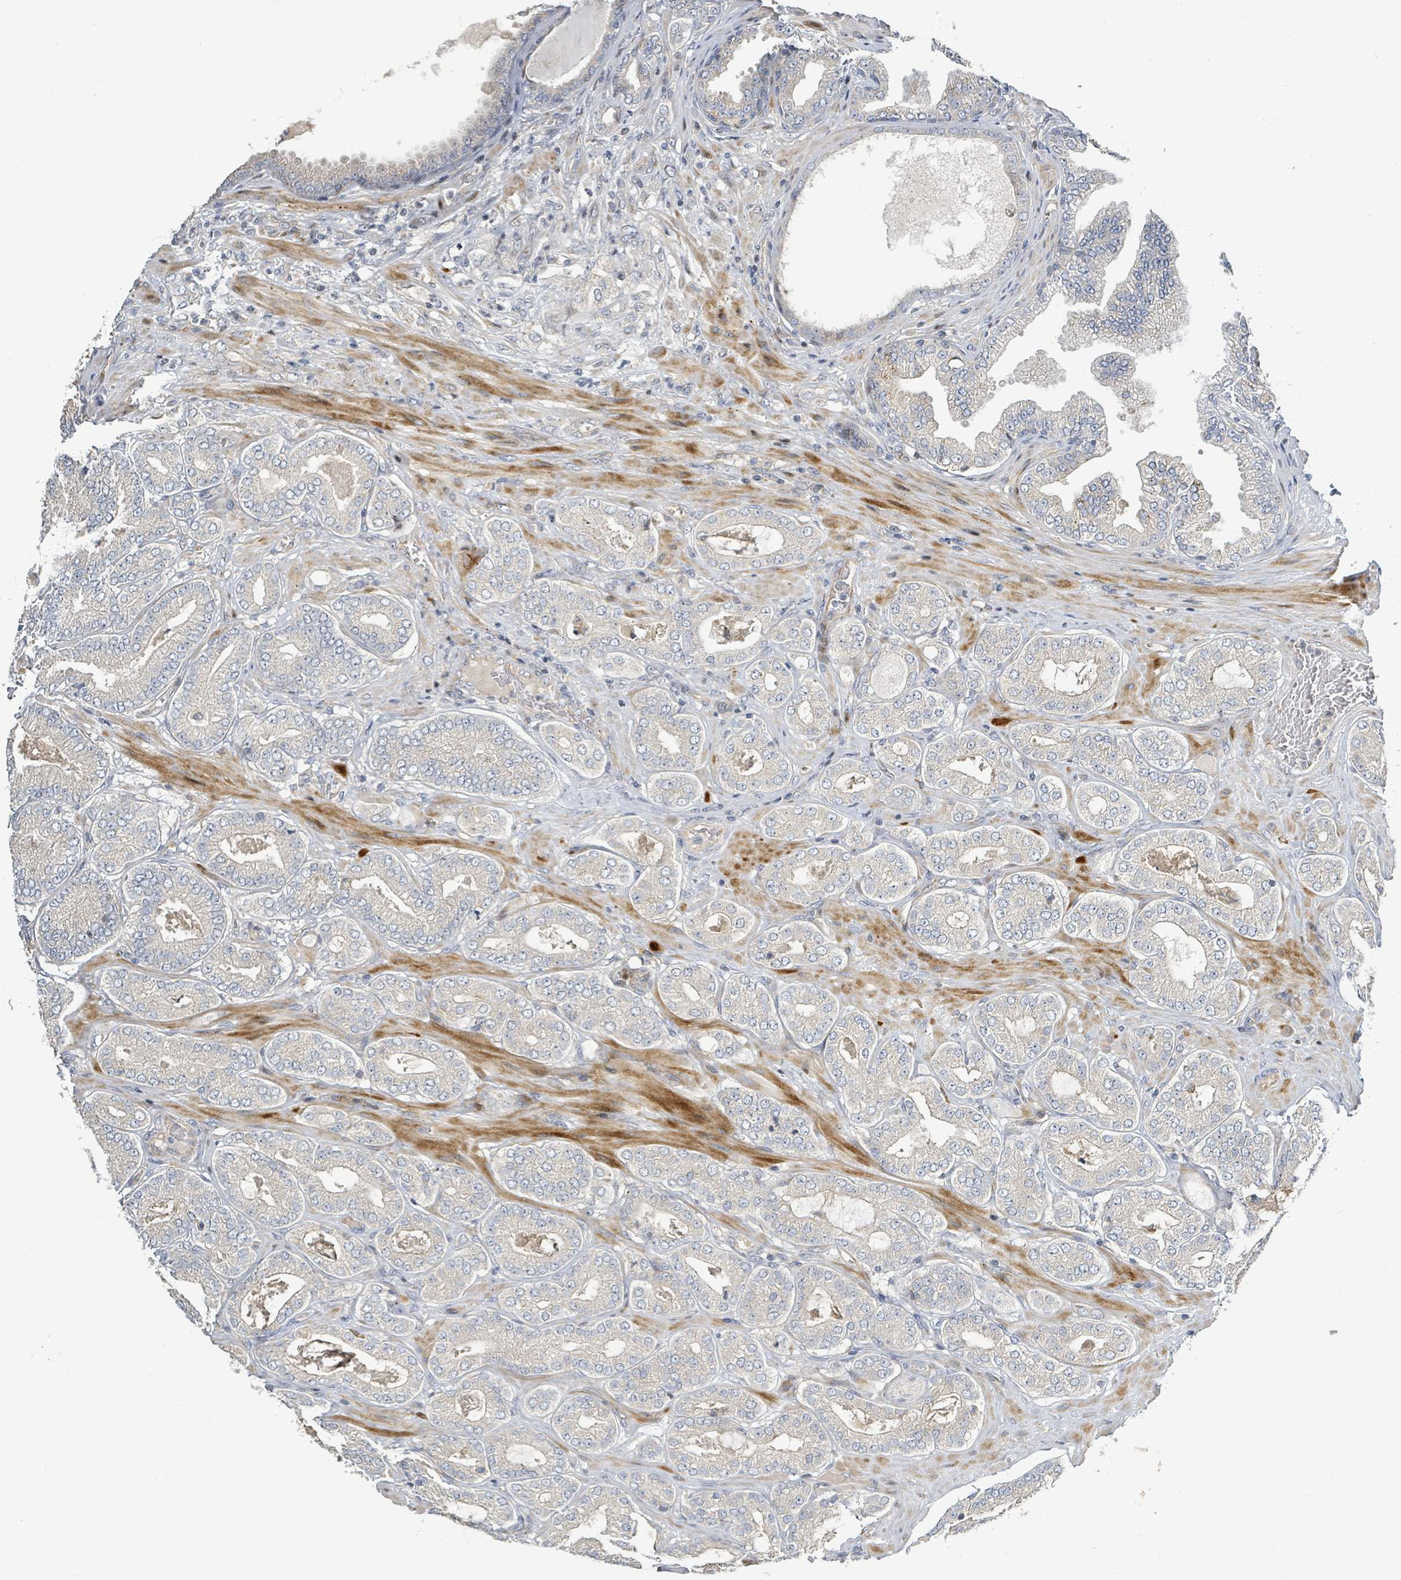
{"staining": {"intensity": "negative", "quantity": "none", "location": "none"}, "tissue": "prostate cancer", "cell_type": "Tumor cells", "image_type": "cancer", "snomed": [{"axis": "morphology", "description": "Adenocarcinoma, Low grade"}, {"axis": "topography", "description": "Prostate"}], "caption": "Prostate cancer was stained to show a protein in brown. There is no significant positivity in tumor cells.", "gene": "CFAP210", "patient": {"sex": "male", "age": 63}}